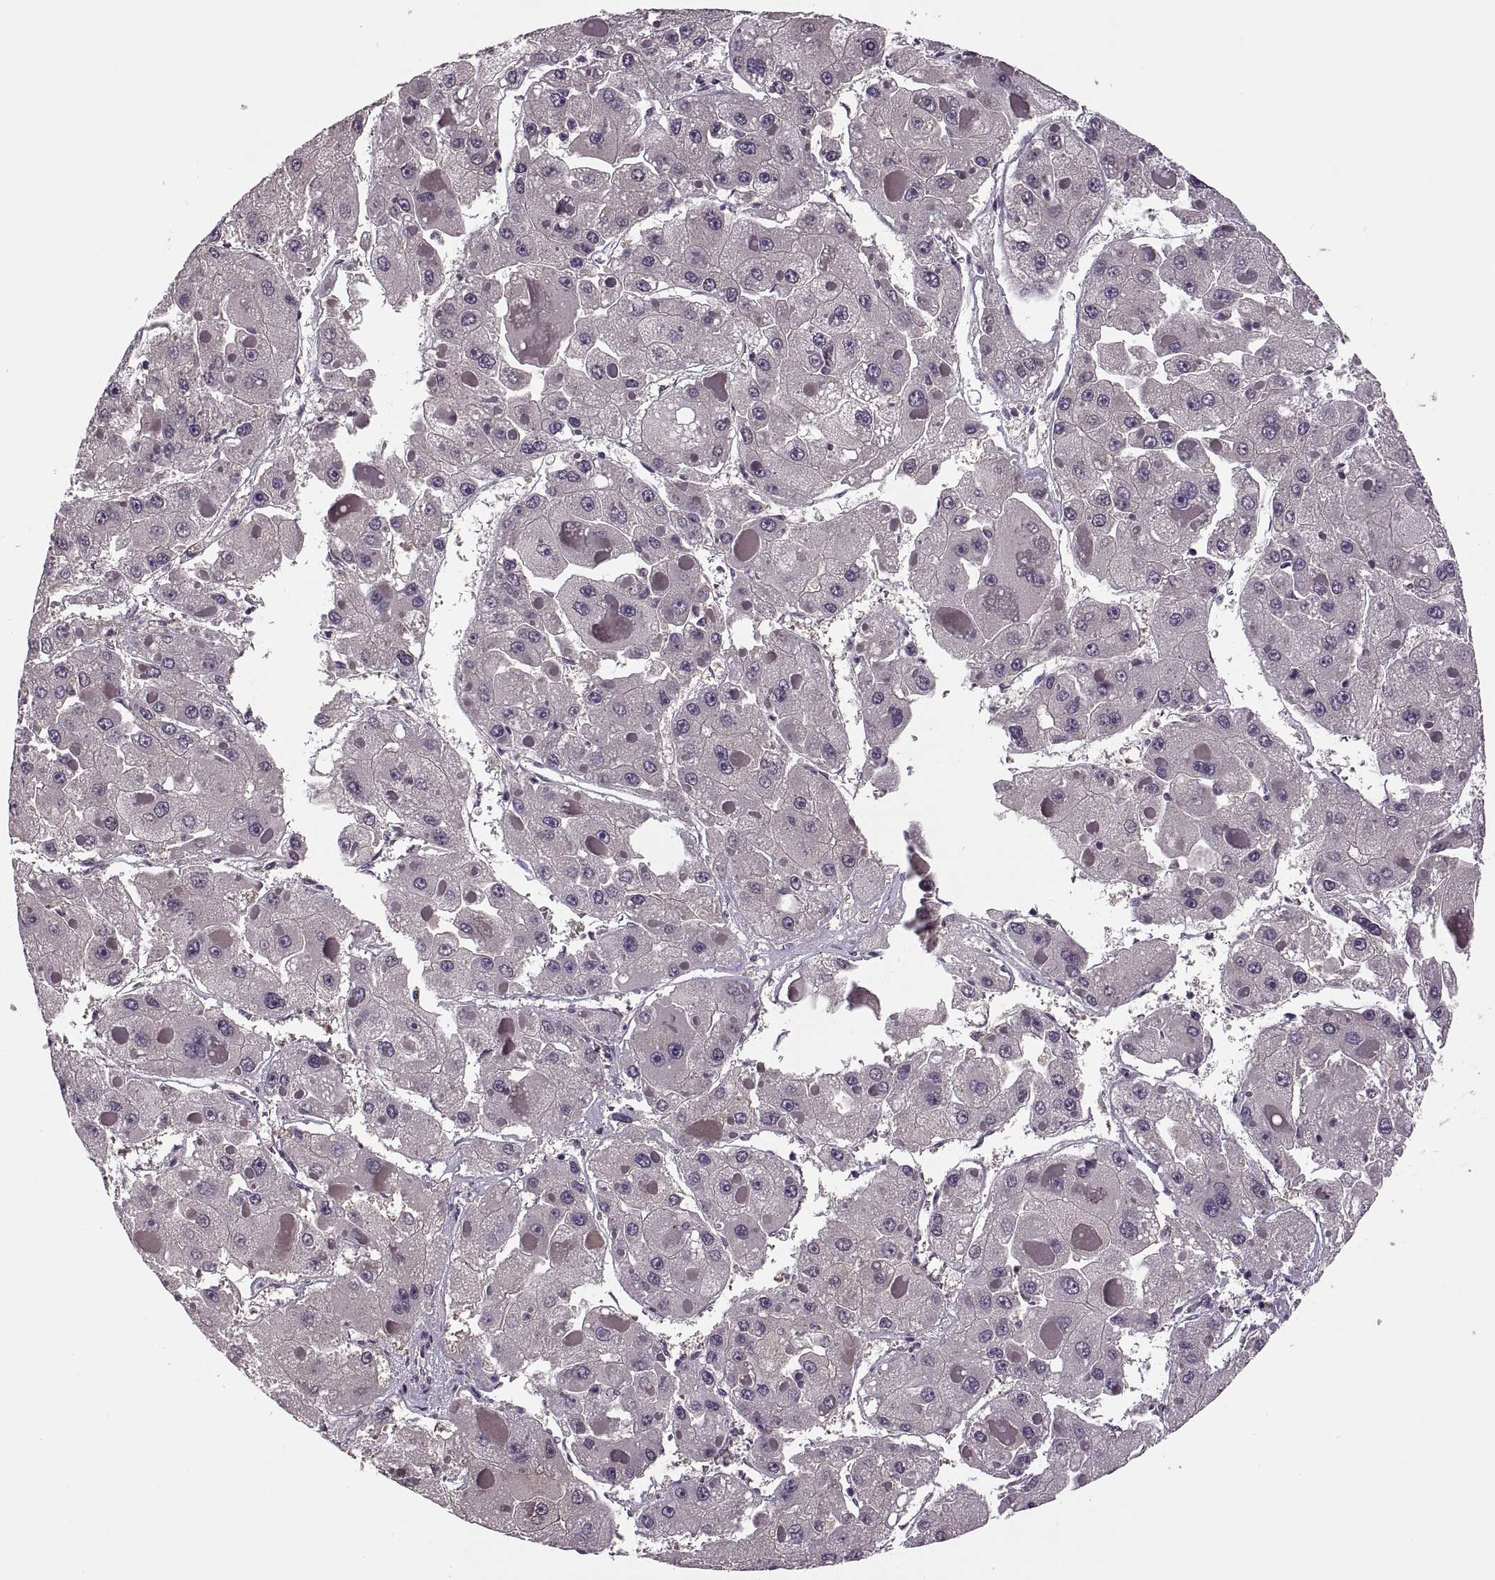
{"staining": {"intensity": "negative", "quantity": "none", "location": "none"}, "tissue": "liver cancer", "cell_type": "Tumor cells", "image_type": "cancer", "snomed": [{"axis": "morphology", "description": "Carcinoma, Hepatocellular, NOS"}, {"axis": "topography", "description": "Liver"}], "caption": "Protein analysis of liver cancer reveals no significant positivity in tumor cells. Nuclei are stained in blue.", "gene": "CACNA1F", "patient": {"sex": "female", "age": 73}}